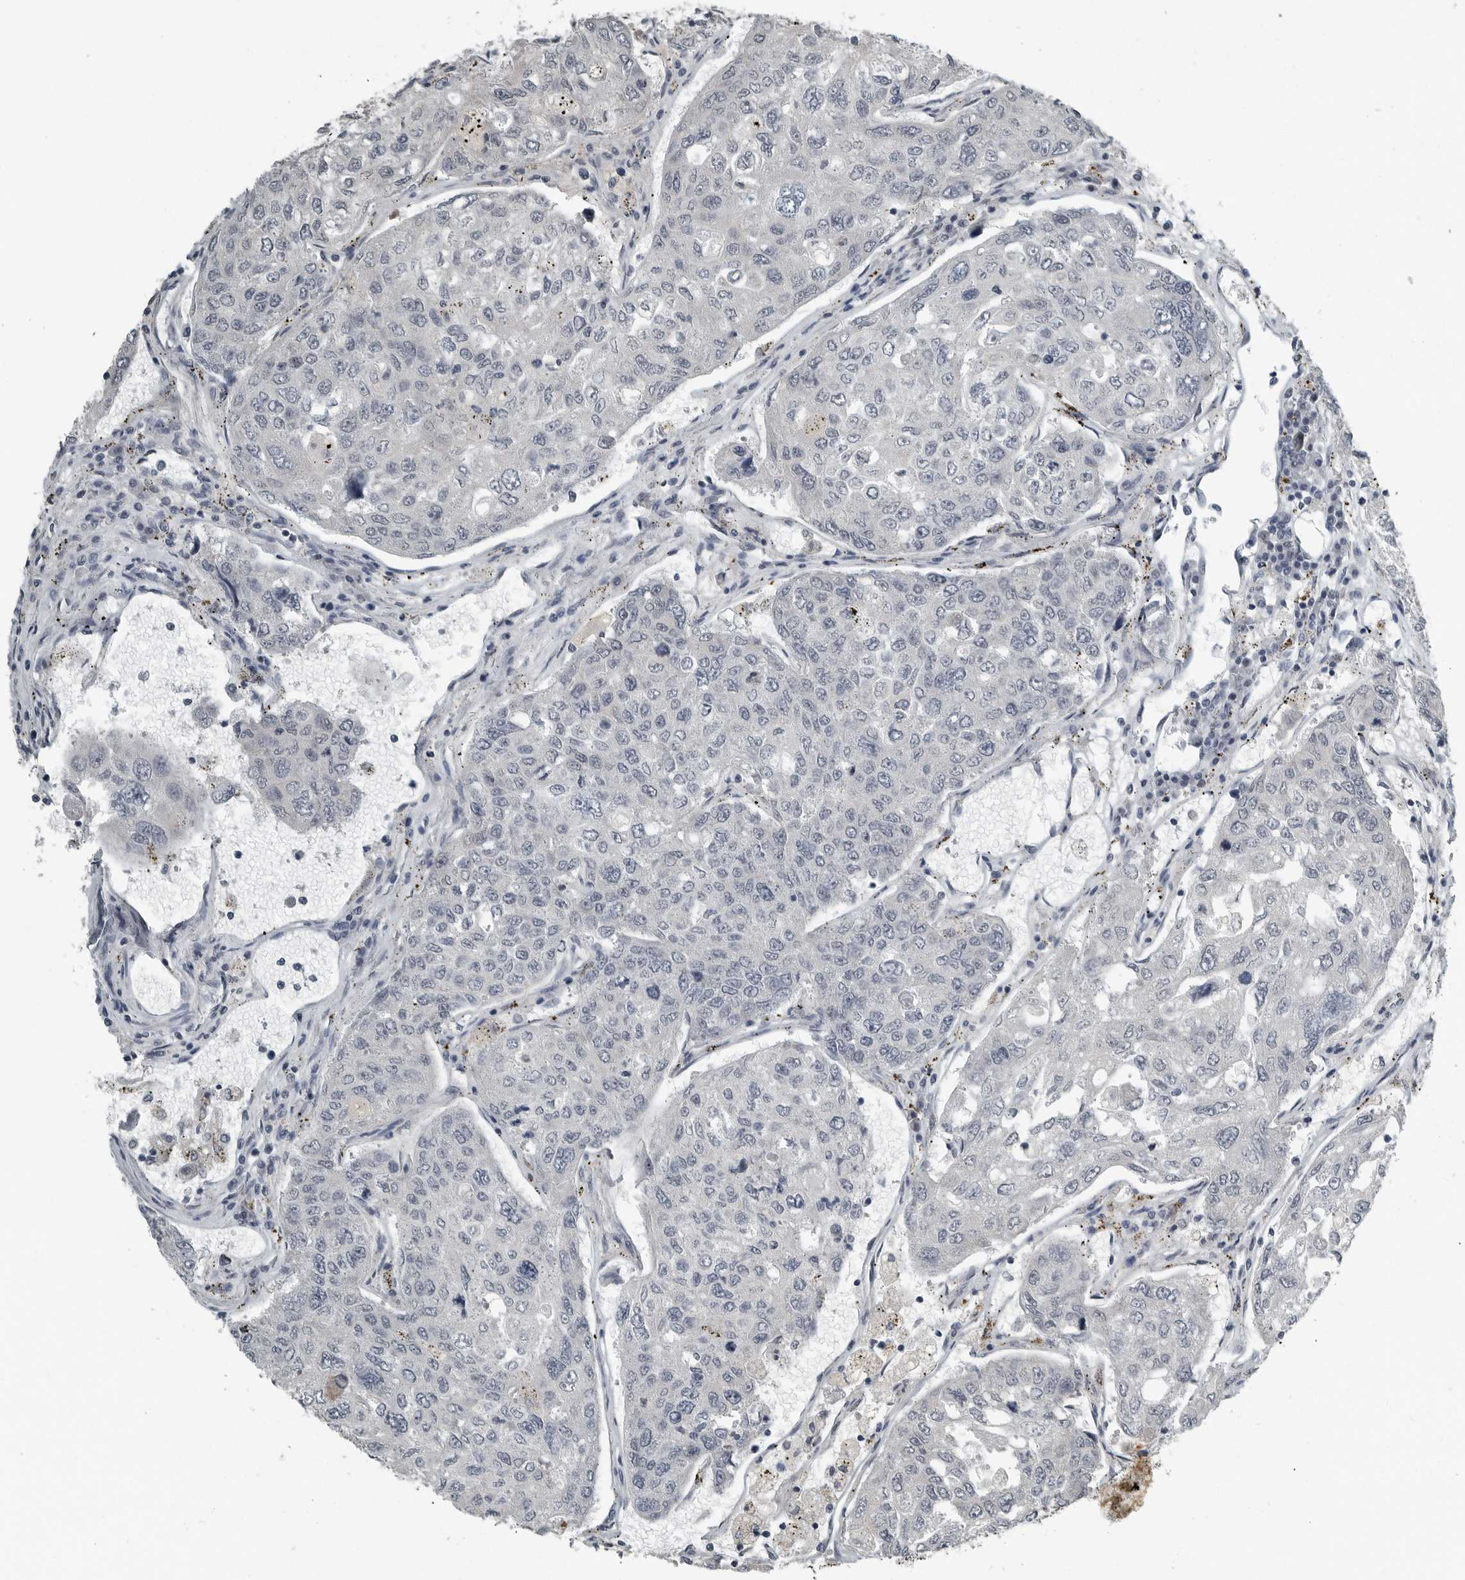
{"staining": {"intensity": "negative", "quantity": "none", "location": "none"}, "tissue": "urothelial cancer", "cell_type": "Tumor cells", "image_type": "cancer", "snomed": [{"axis": "morphology", "description": "Urothelial carcinoma, High grade"}, {"axis": "topography", "description": "Lymph node"}, {"axis": "topography", "description": "Urinary bladder"}], "caption": "Tumor cells show no significant protein expression in high-grade urothelial carcinoma. The staining was performed using DAB (3,3'-diaminobenzidine) to visualize the protein expression in brown, while the nuclei were stained in blue with hematoxylin (Magnification: 20x).", "gene": "KYAT1", "patient": {"sex": "male", "age": 51}}